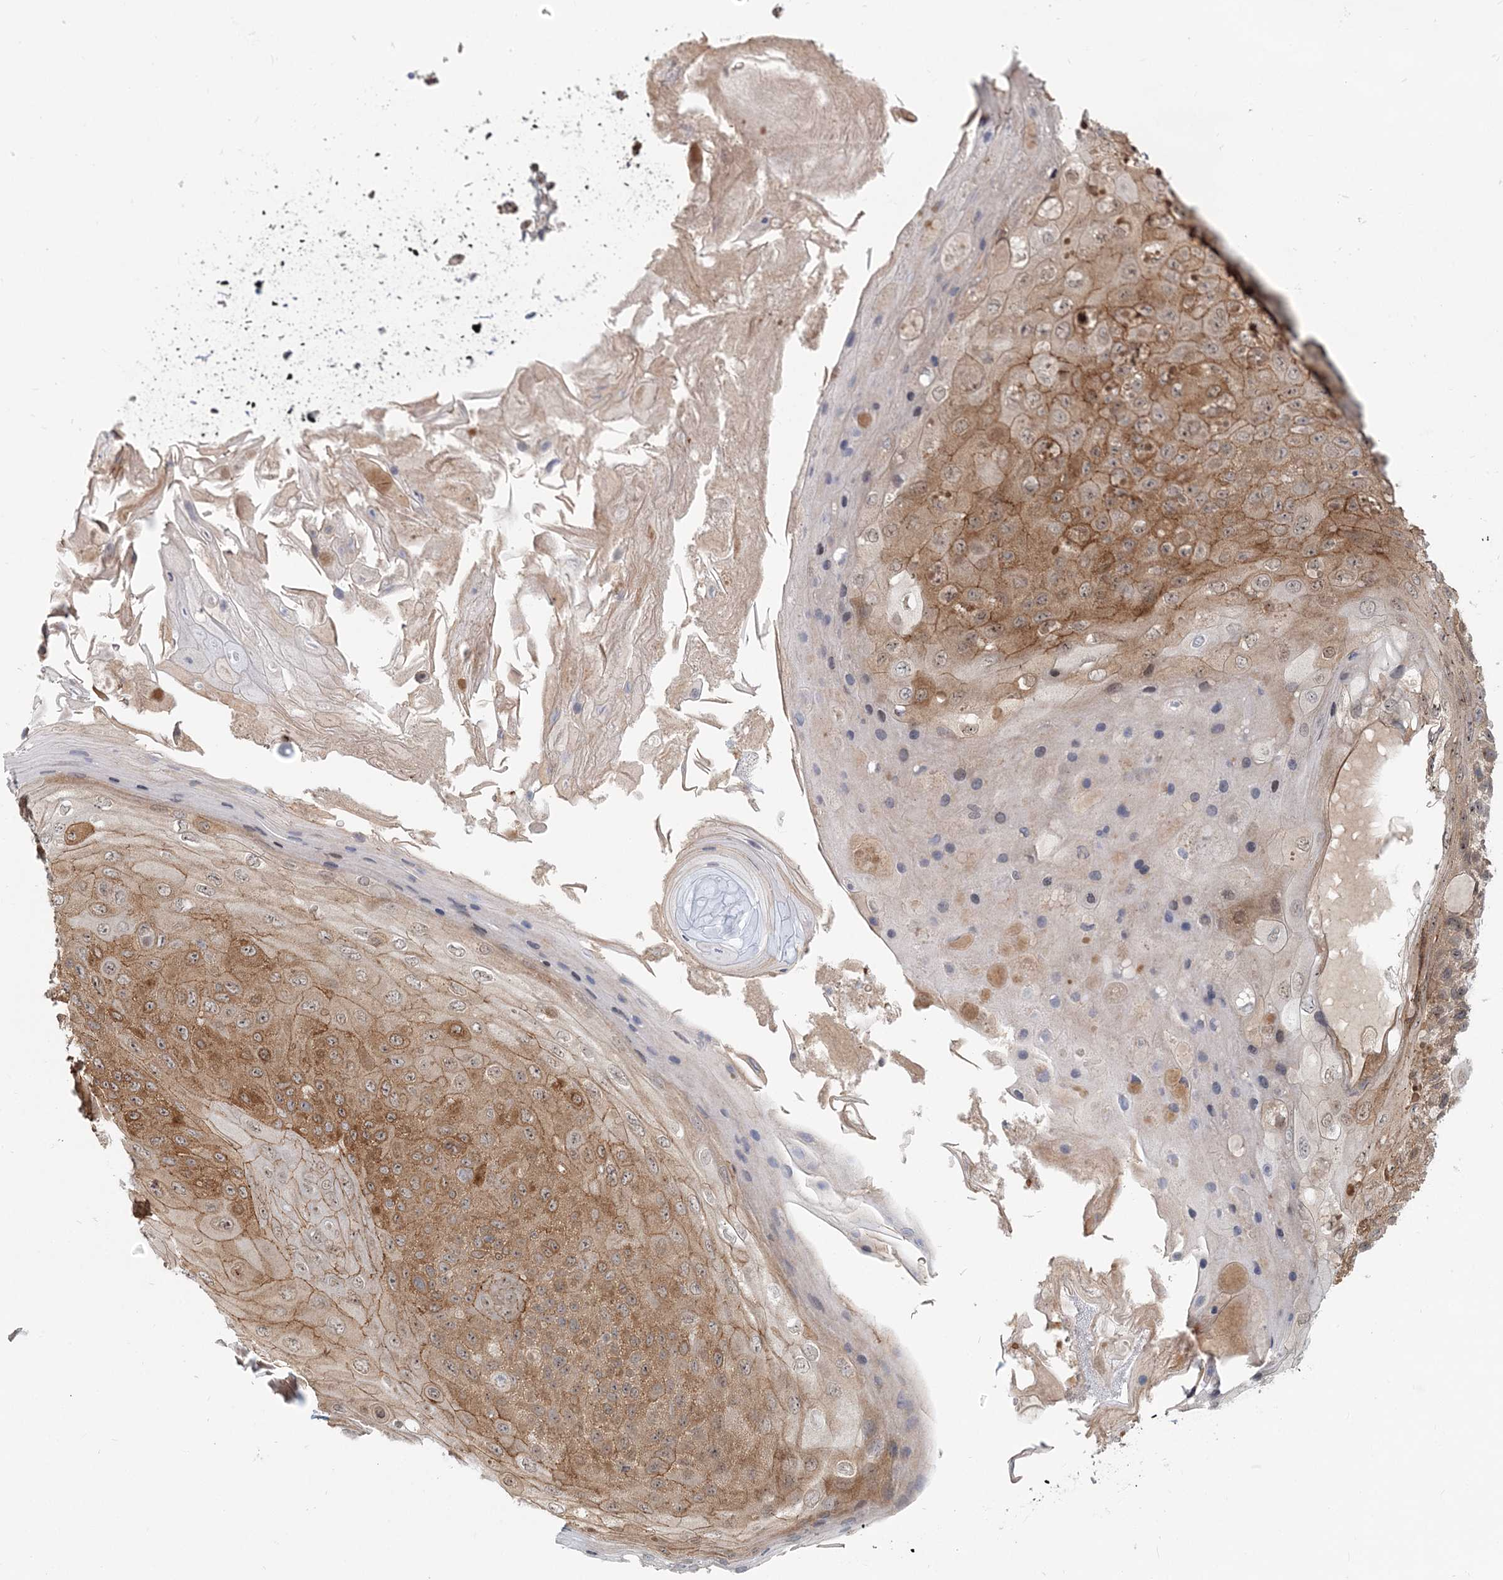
{"staining": {"intensity": "moderate", "quantity": ">75%", "location": "cytoplasmic/membranous"}, "tissue": "skin cancer", "cell_type": "Tumor cells", "image_type": "cancer", "snomed": [{"axis": "morphology", "description": "Squamous cell carcinoma, NOS"}, {"axis": "topography", "description": "Skin"}], "caption": "A high-resolution image shows immunohistochemistry staining of skin squamous cell carcinoma, which reveals moderate cytoplasmic/membranous positivity in approximately >75% of tumor cells.", "gene": "SH3PXD2A", "patient": {"sex": "female", "age": 88}}